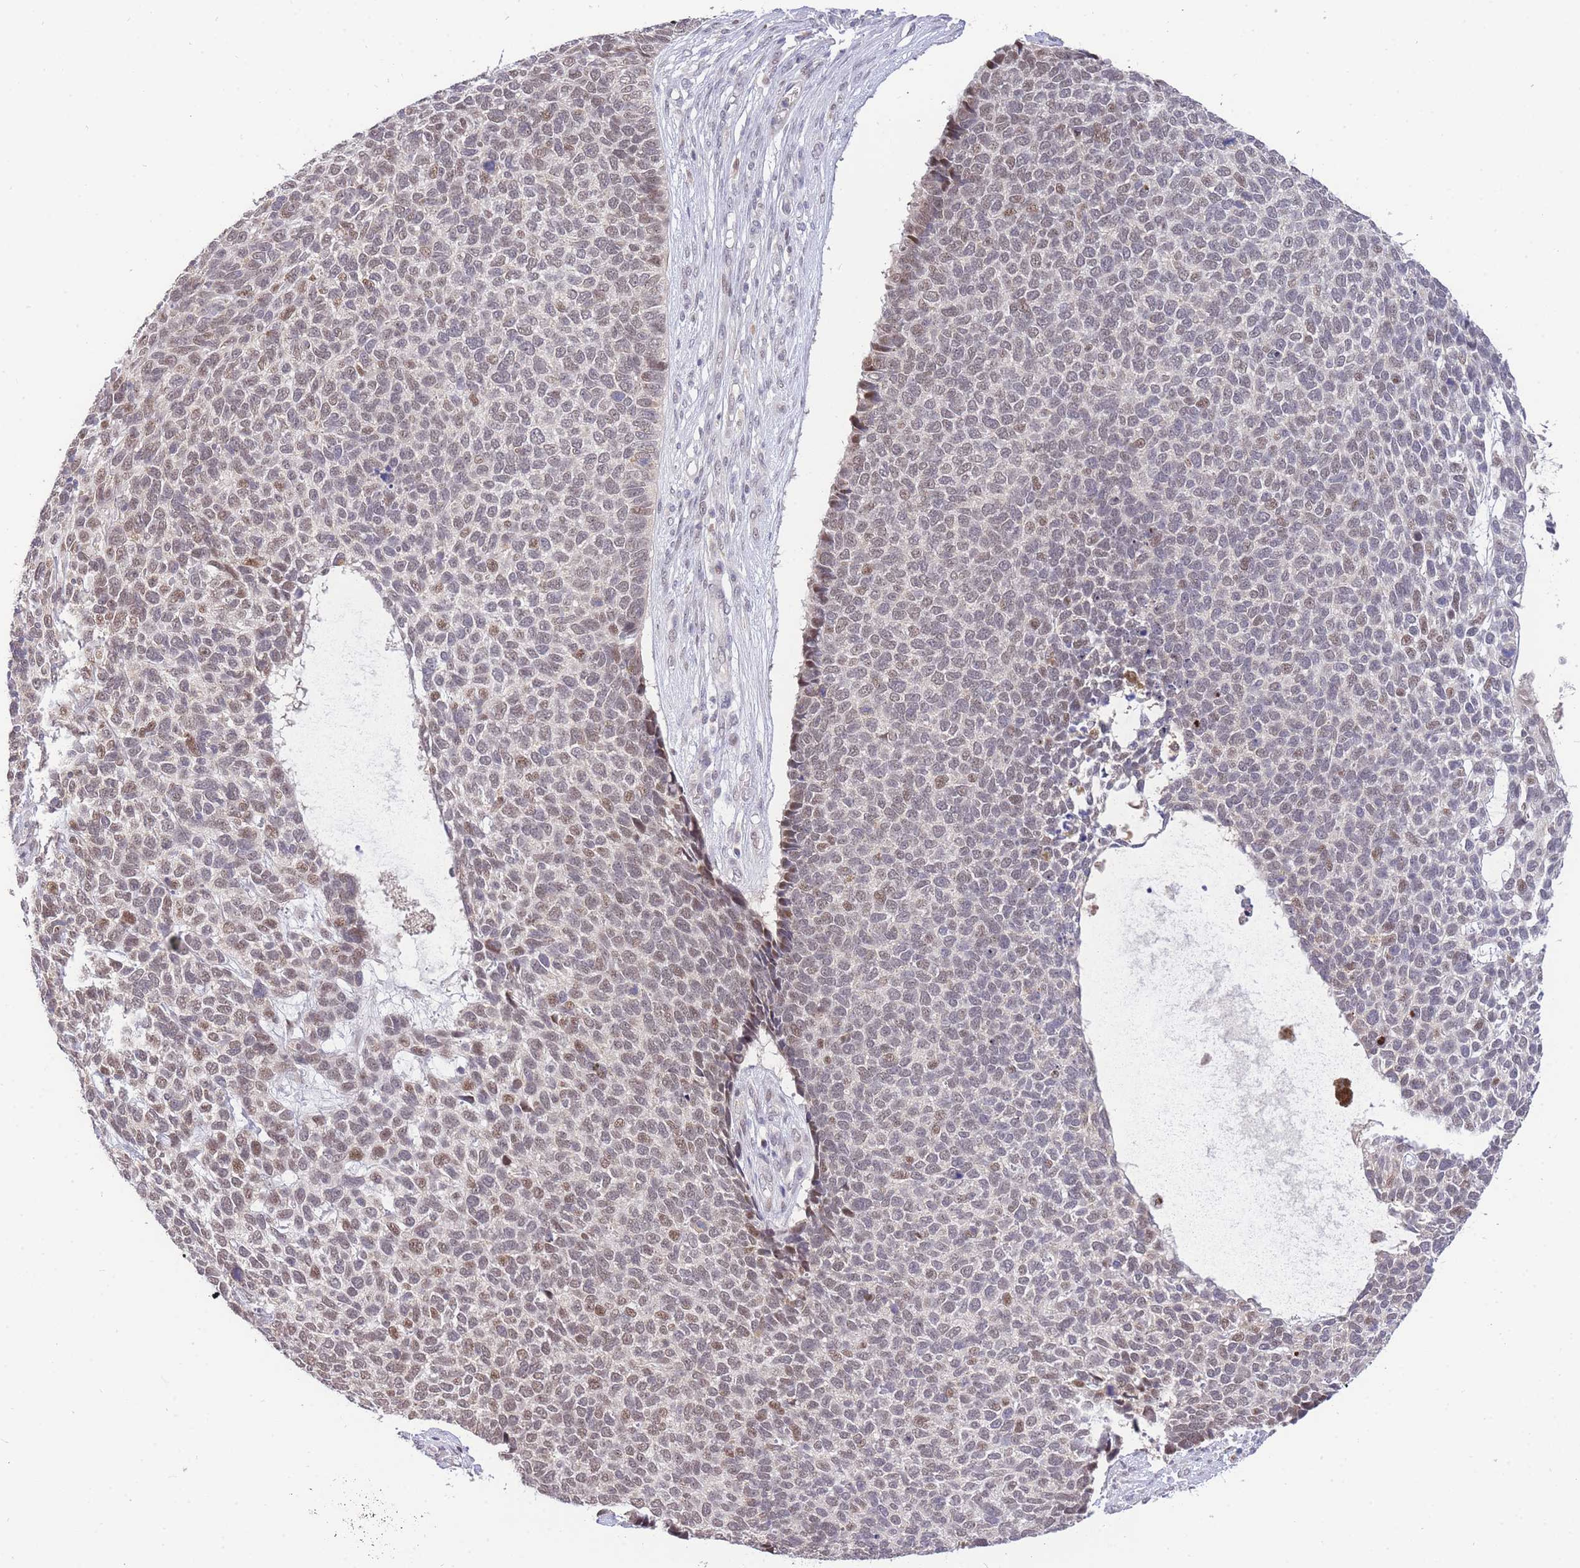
{"staining": {"intensity": "weak", "quantity": "25%-75%", "location": "nuclear"}, "tissue": "skin cancer", "cell_type": "Tumor cells", "image_type": "cancer", "snomed": [{"axis": "morphology", "description": "Basal cell carcinoma"}, {"axis": "topography", "description": "Skin"}], "caption": "Human basal cell carcinoma (skin) stained with a brown dye reveals weak nuclear positive positivity in approximately 25%-75% of tumor cells.", "gene": "PUS10", "patient": {"sex": "female", "age": 84}}